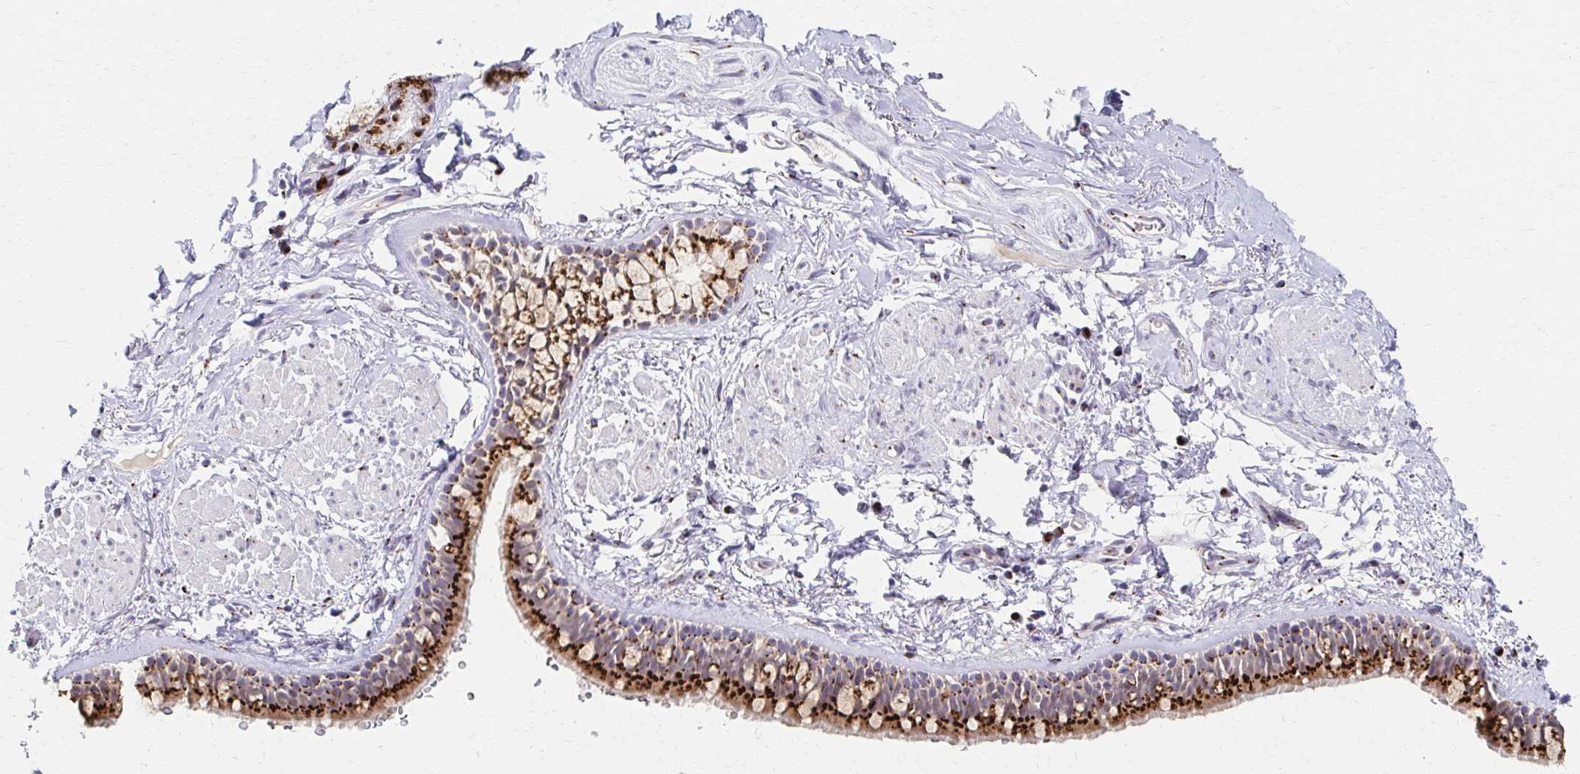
{"staining": {"intensity": "strong", "quantity": ">75%", "location": "cytoplasmic/membranous"}, "tissue": "bronchus", "cell_type": "Respiratory epithelial cells", "image_type": "normal", "snomed": [{"axis": "morphology", "description": "Normal tissue, NOS"}, {"axis": "topography", "description": "Lymph node"}, {"axis": "topography", "description": "Cartilage tissue"}, {"axis": "topography", "description": "Bronchus"}], "caption": "IHC (DAB (3,3'-diaminobenzidine)) staining of benign human bronchus exhibits strong cytoplasmic/membranous protein positivity in approximately >75% of respiratory epithelial cells.", "gene": "ENSG00000254692", "patient": {"sex": "female", "age": 70}}